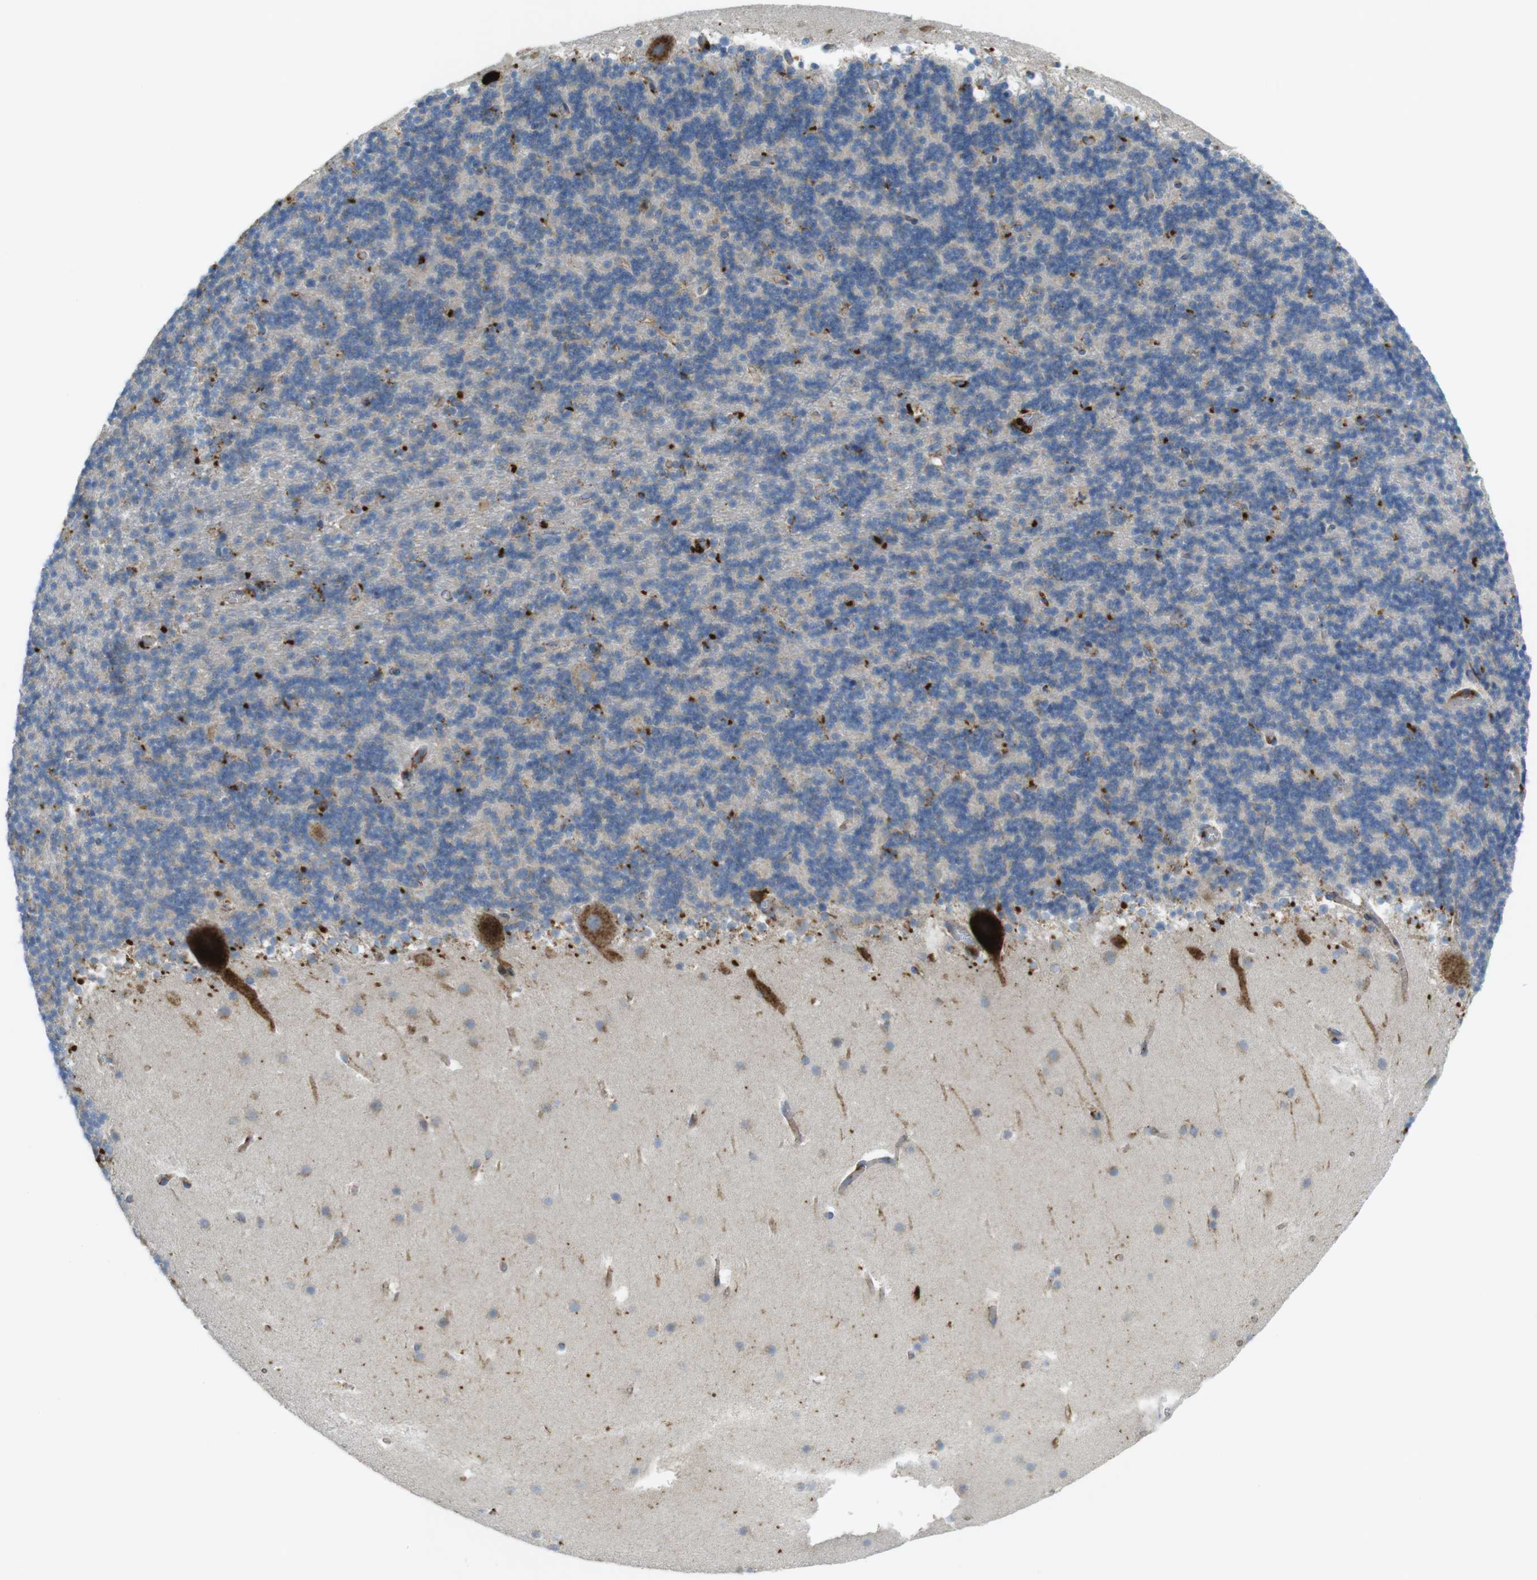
{"staining": {"intensity": "strong", "quantity": "<25%", "location": "cytoplasmic/membranous"}, "tissue": "cerebellum", "cell_type": "Cells in granular layer", "image_type": "normal", "snomed": [{"axis": "morphology", "description": "Normal tissue, NOS"}, {"axis": "topography", "description": "Cerebellum"}], "caption": "This micrograph reveals IHC staining of unremarkable cerebellum, with medium strong cytoplasmic/membranous expression in about <25% of cells in granular layer.", "gene": "LAMP1", "patient": {"sex": "male", "age": 45}}